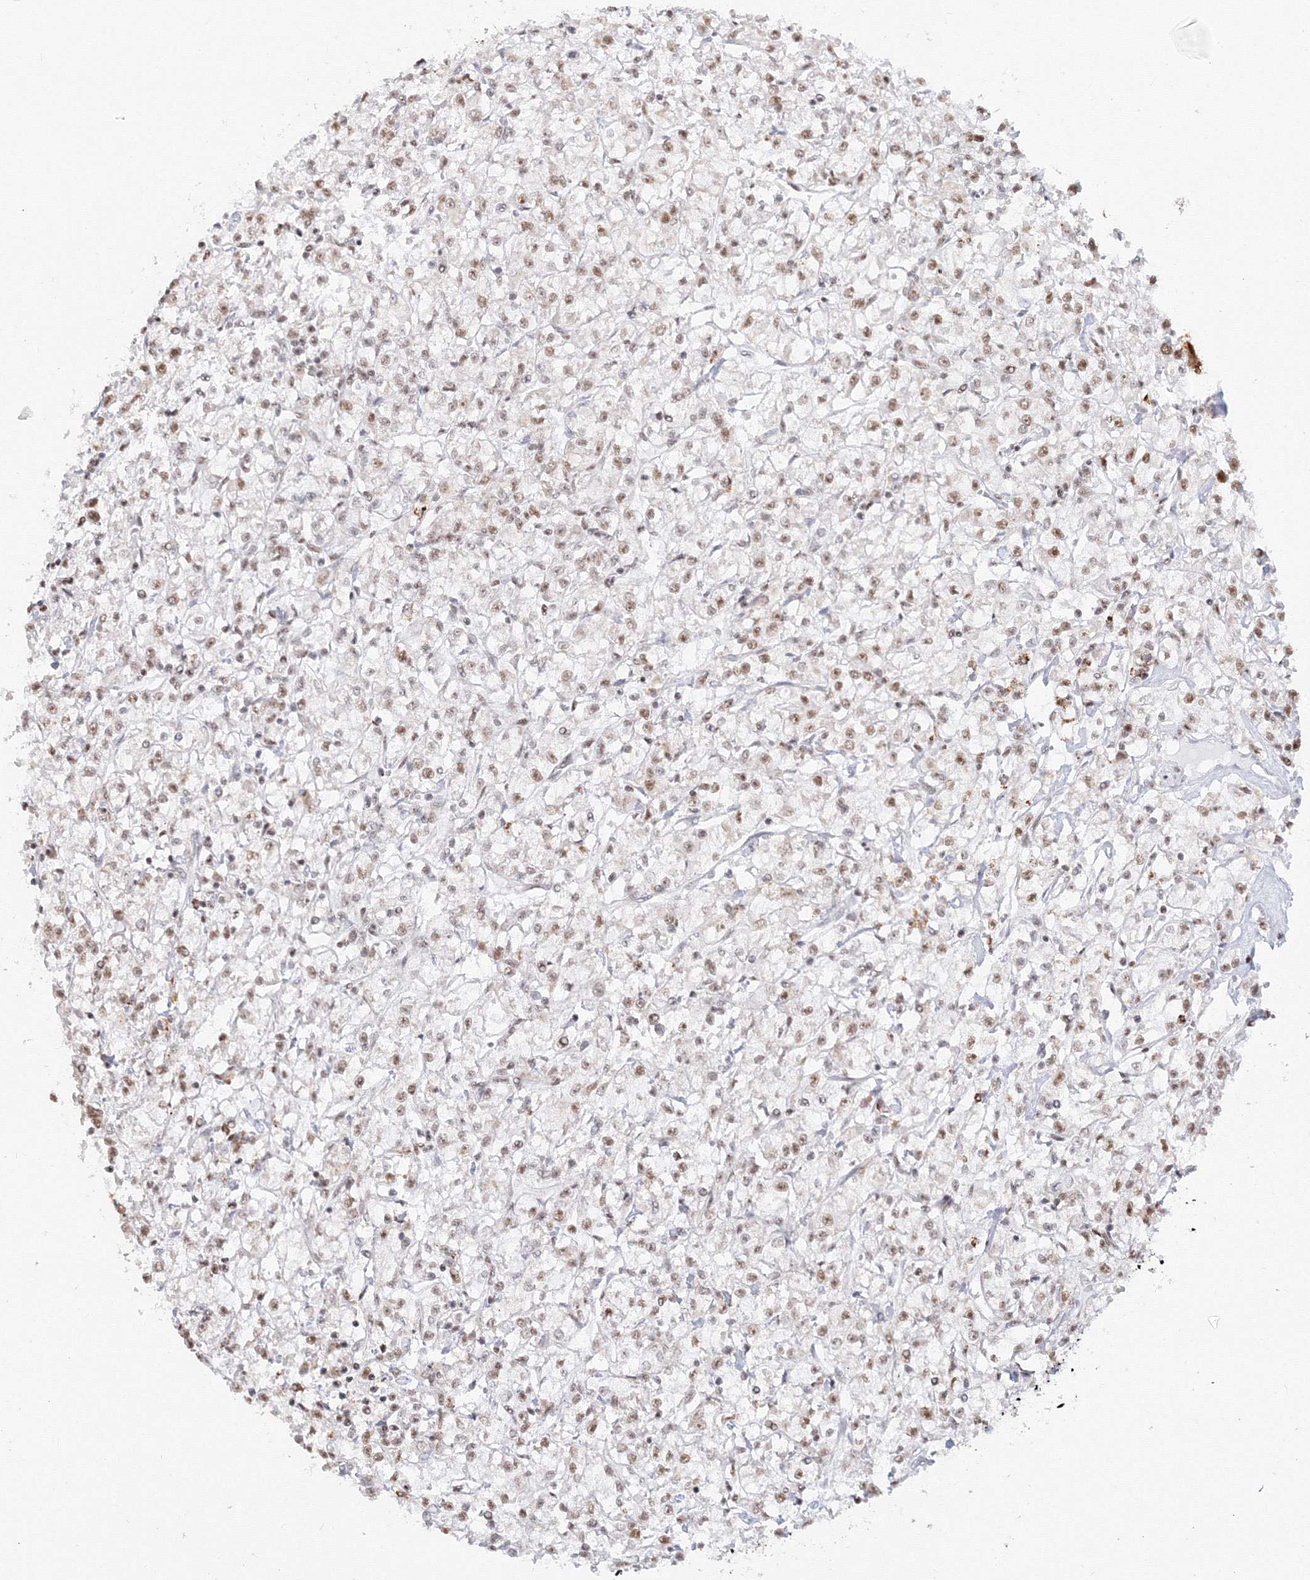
{"staining": {"intensity": "moderate", "quantity": ">75%", "location": "nuclear"}, "tissue": "renal cancer", "cell_type": "Tumor cells", "image_type": "cancer", "snomed": [{"axis": "morphology", "description": "Adenocarcinoma, NOS"}, {"axis": "topography", "description": "Kidney"}], "caption": "Renal adenocarcinoma stained for a protein displays moderate nuclear positivity in tumor cells.", "gene": "PPP4R2", "patient": {"sex": "female", "age": 59}}